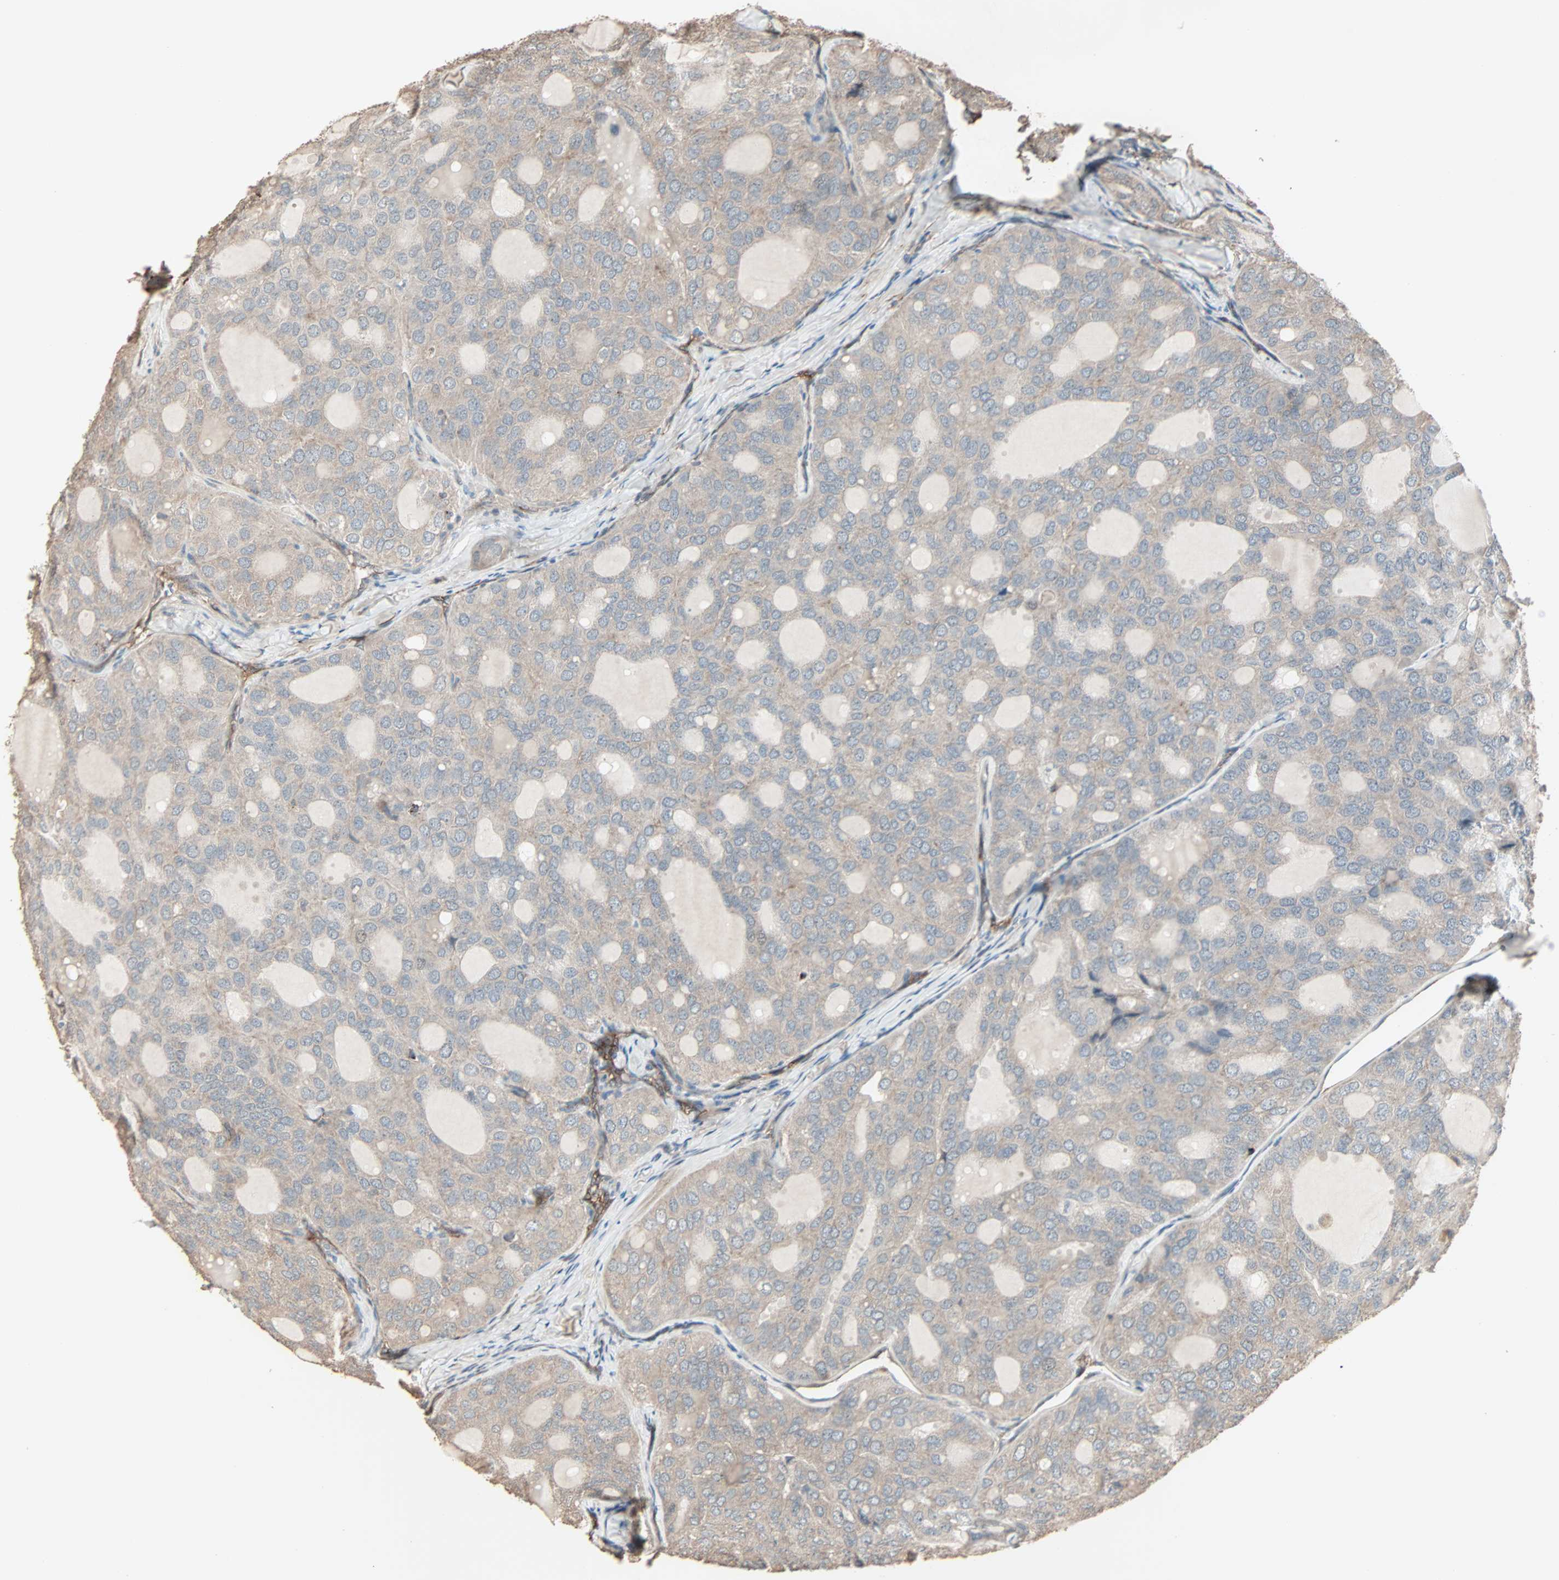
{"staining": {"intensity": "weak", "quantity": "25%-75%", "location": "cytoplasmic/membranous"}, "tissue": "thyroid cancer", "cell_type": "Tumor cells", "image_type": "cancer", "snomed": [{"axis": "morphology", "description": "Follicular adenoma carcinoma, NOS"}, {"axis": "topography", "description": "Thyroid gland"}], "caption": "Tumor cells show low levels of weak cytoplasmic/membranous positivity in approximately 25%-75% of cells in human follicular adenoma carcinoma (thyroid). The protein is stained brown, and the nuclei are stained in blue (DAB (3,3'-diaminobenzidine) IHC with brightfield microscopy, high magnification).", "gene": "CALCRL", "patient": {"sex": "male", "age": 75}}